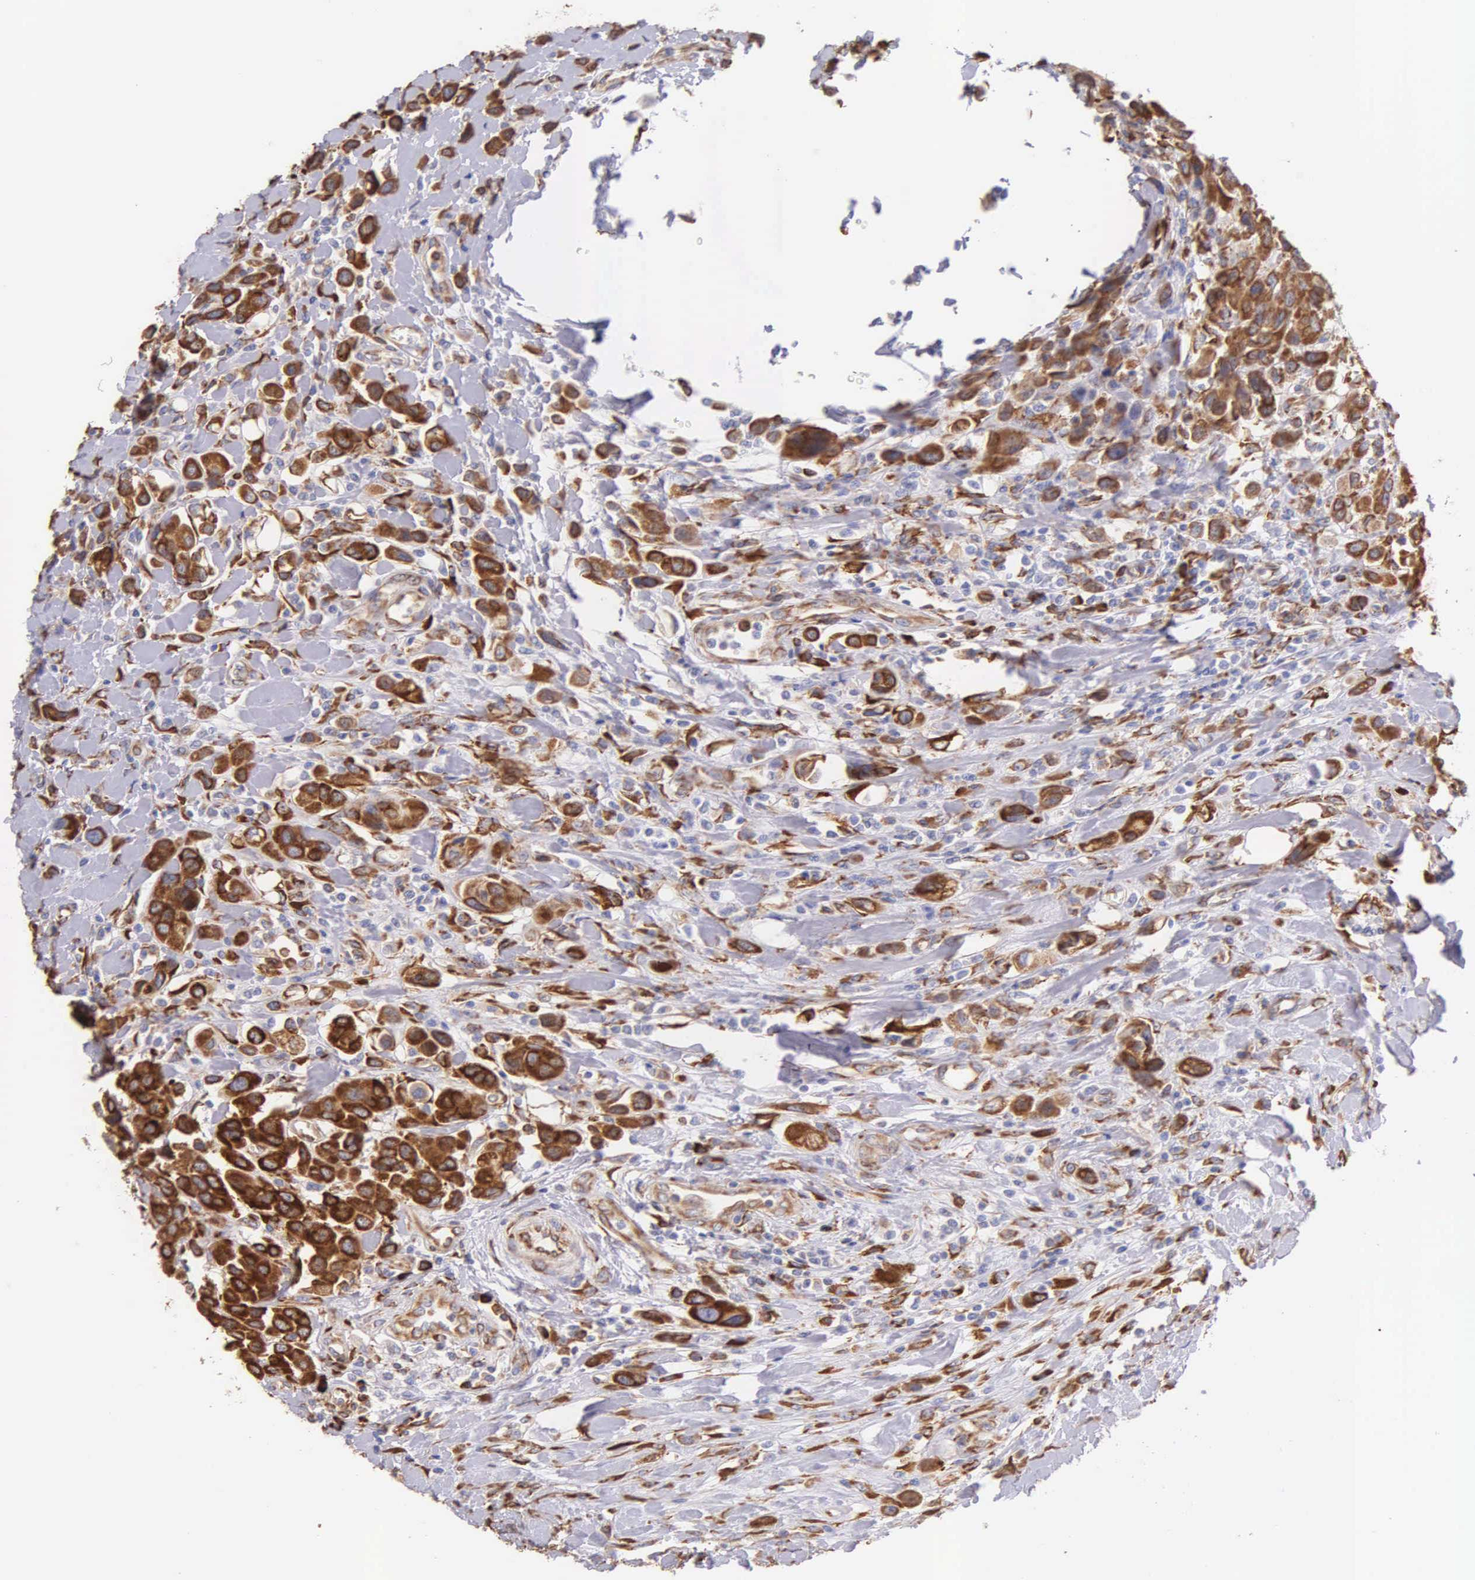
{"staining": {"intensity": "strong", "quantity": ">75%", "location": "cytoplasmic/membranous"}, "tissue": "urothelial cancer", "cell_type": "Tumor cells", "image_type": "cancer", "snomed": [{"axis": "morphology", "description": "Urothelial carcinoma, High grade"}, {"axis": "topography", "description": "Urinary bladder"}], "caption": "Immunohistochemical staining of human urothelial carcinoma (high-grade) exhibits high levels of strong cytoplasmic/membranous protein positivity in about >75% of tumor cells.", "gene": "CKAP4", "patient": {"sex": "male", "age": 50}}